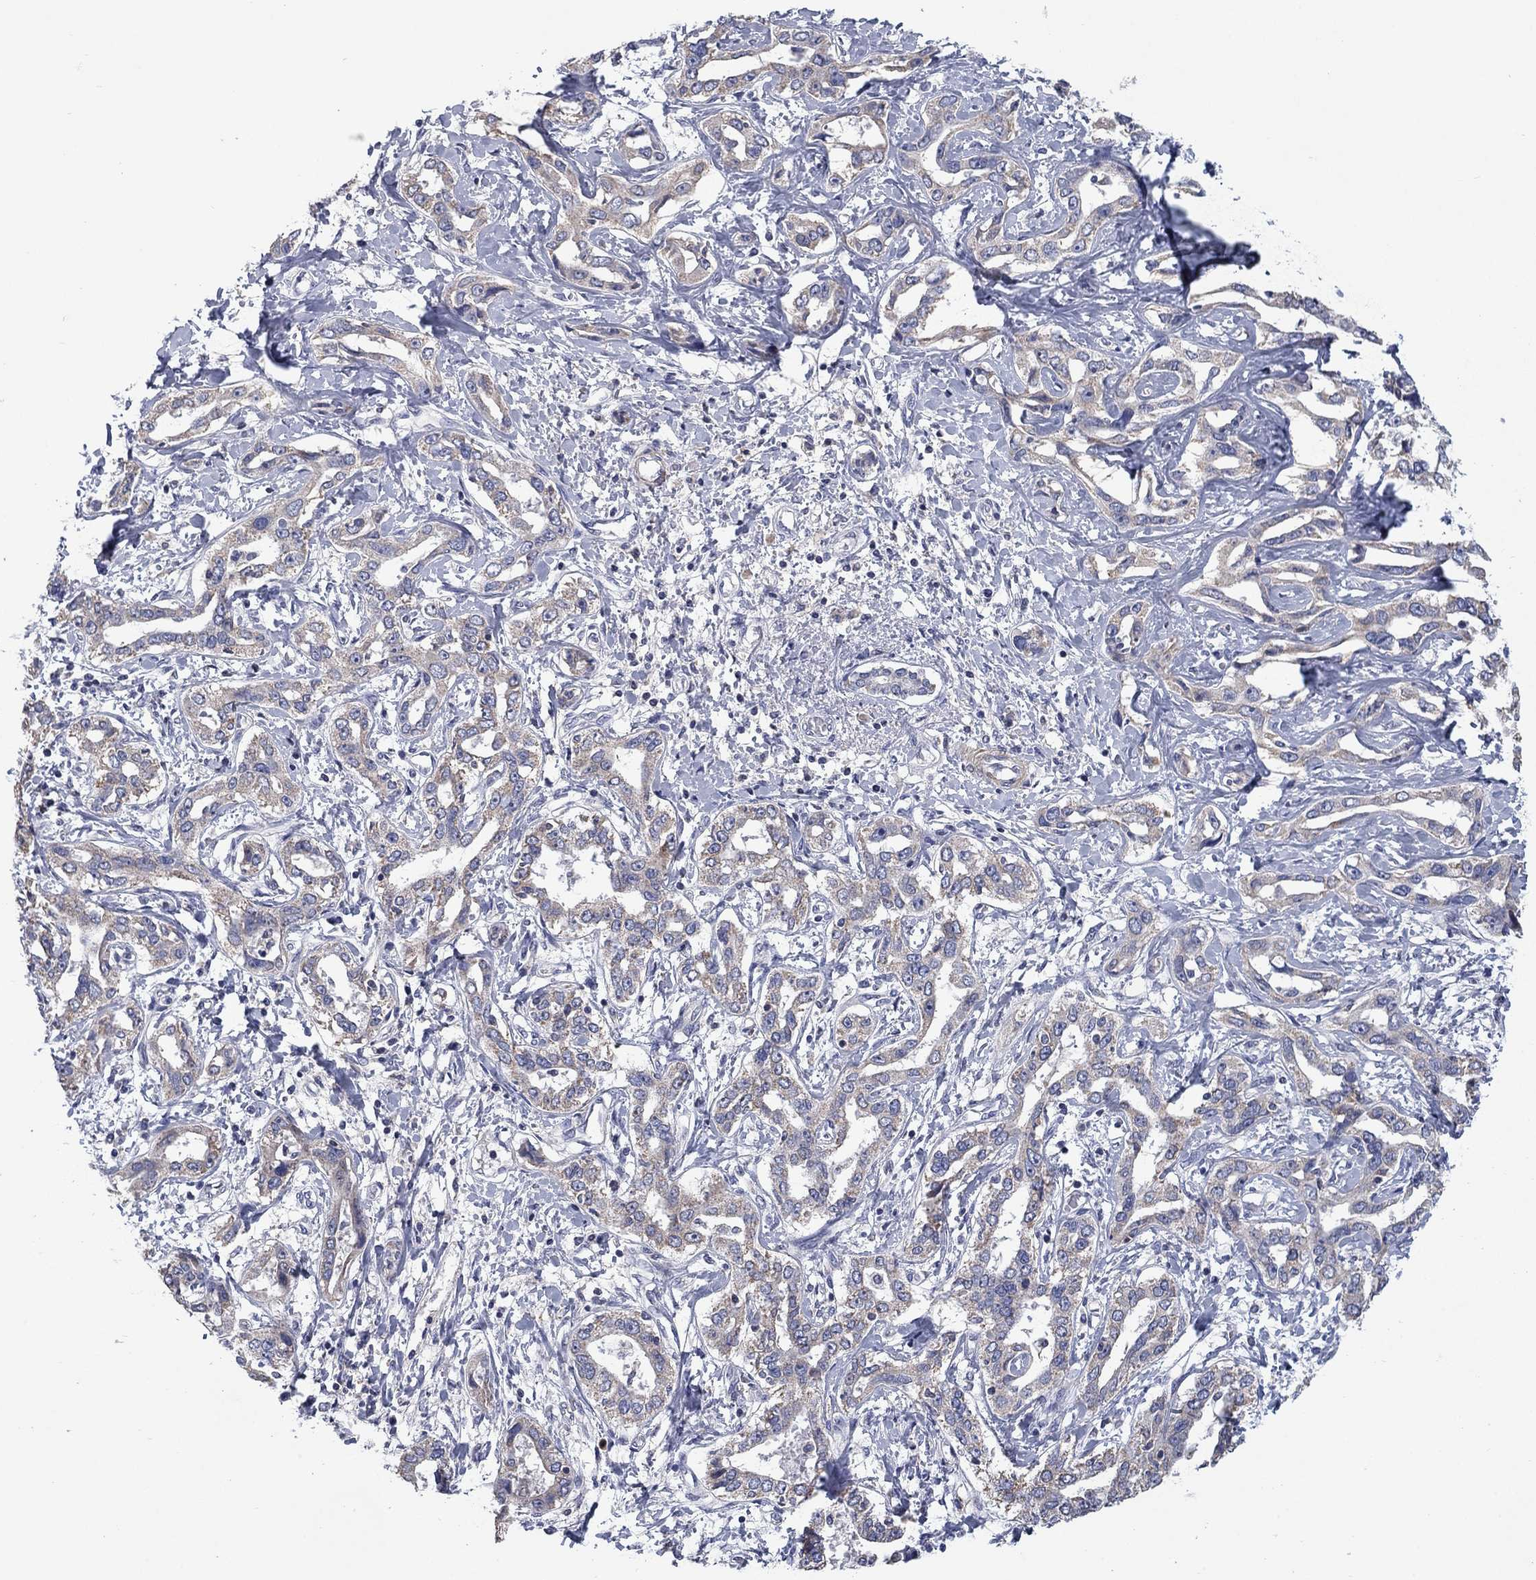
{"staining": {"intensity": "weak", "quantity": ">75%", "location": "cytoplasmic/membranous"}, "tissue": "liver cancer", "cell_type": "Tumor cells", "image_type": "cancer", "snomed": [{"axis": "morphology", "description": "Cholangiocarcinoma"}, {"axis": "topography", "description": "Liver"}], "caption": "Liver cholangiocarcinoma tissue reveals weak cytoplasmic/membranous positivity in about >75% of tumor cells", "gene": "FRK", "patient": {"sex": "male", "age": 59}}